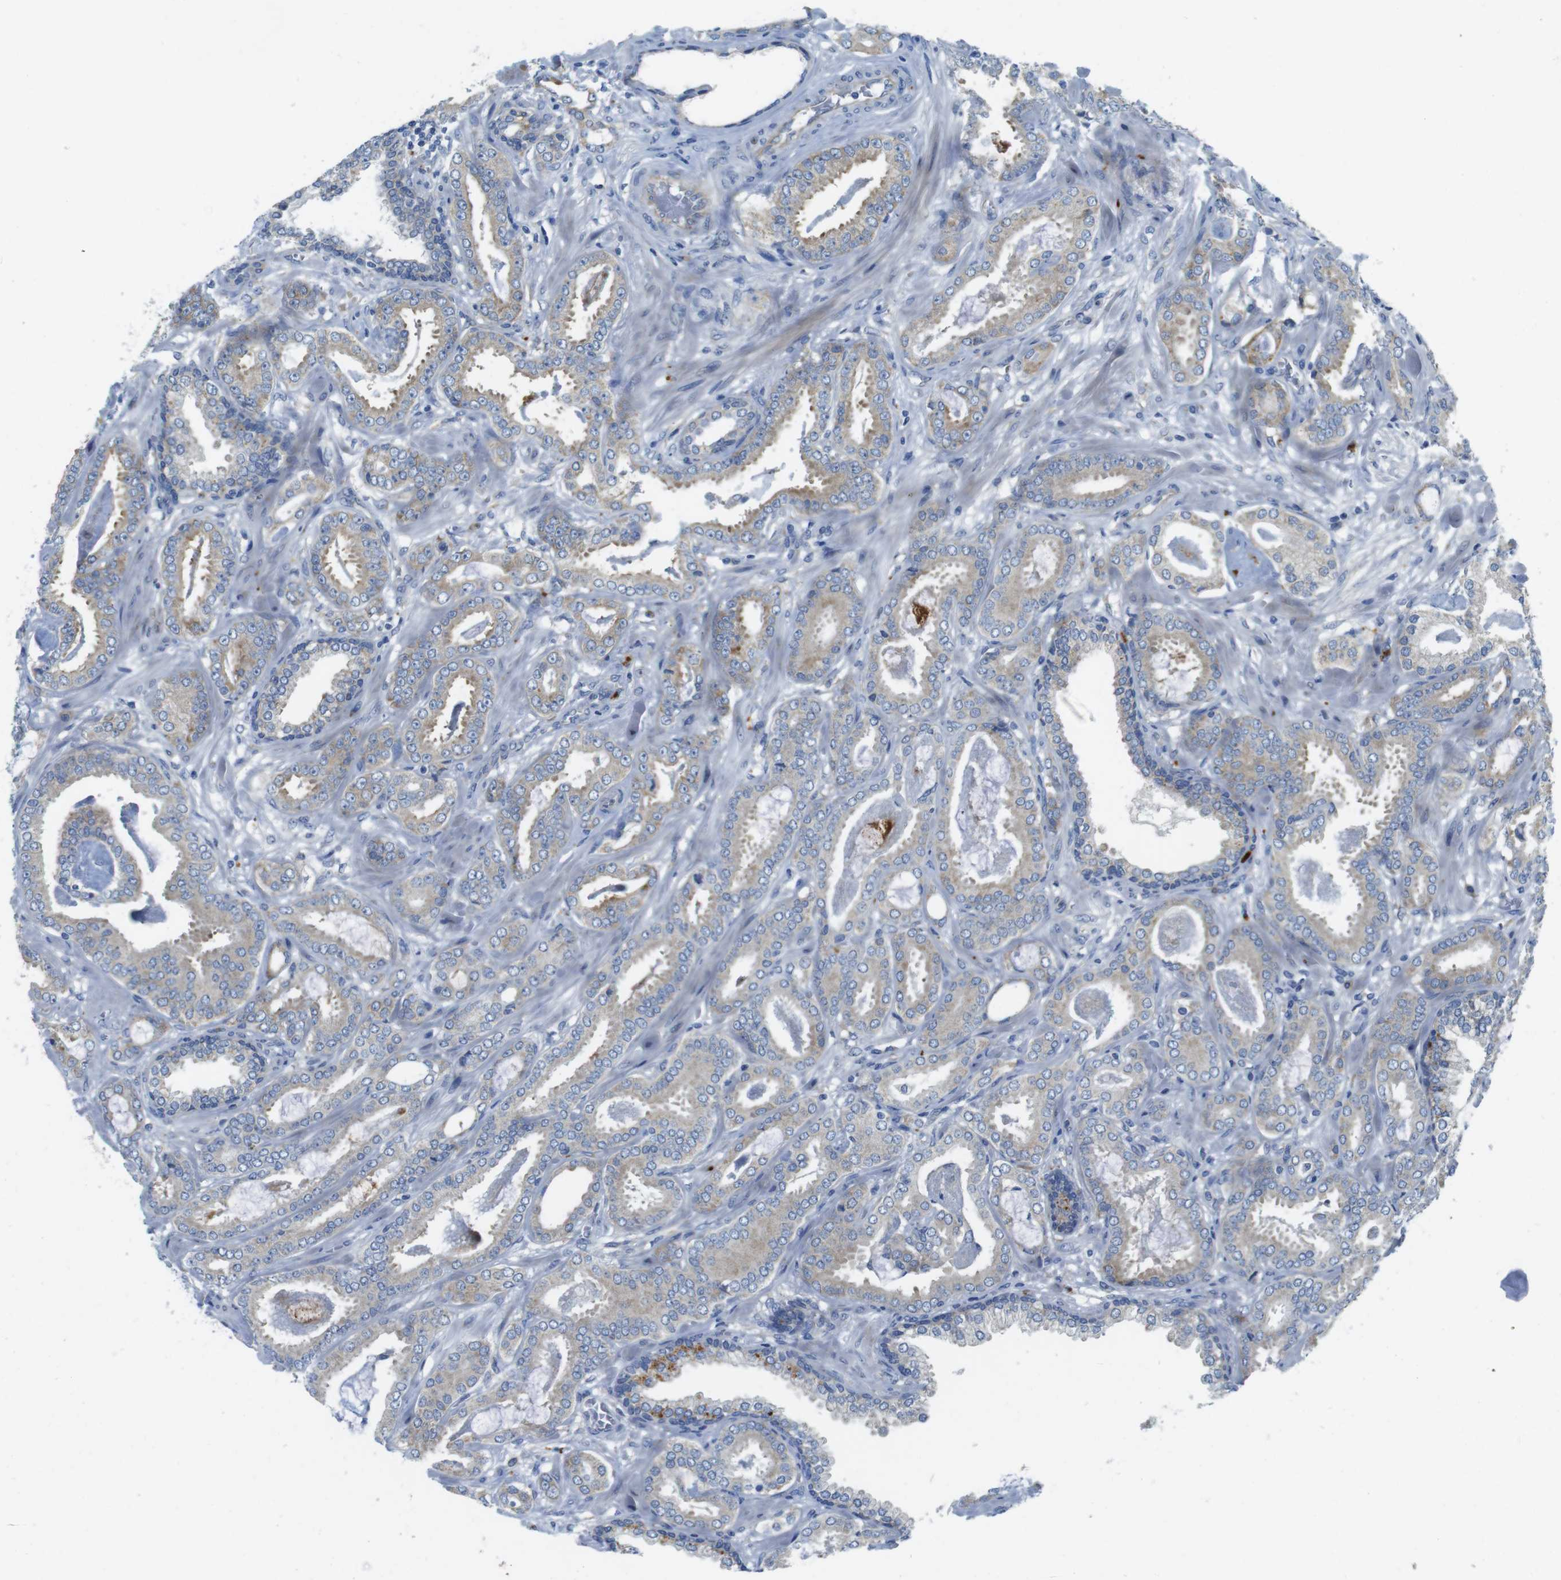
{"staining": {"intensity": "weak", "quantity": ">75%", "location": "cytoplasmic/membranous"}, "tissue": "prostate cancer", "cell_type": "Tumor cells", "image_type": "cancer", "snomed": [{"axis": "morphology", "description": "Adenocarcinoma, Low grade"}, {"axis": "topography", "description": "Prostate"}], "caption": "A brown stain highlights weak cytoplasmic/membranous staining of a protein in human prostate cancer (low-grade adenocarcinoma) tumor cells. Using DAB (brown) and hematoxylin (blue) stains, captured at high magnification using brightfield microscopy.", "gene": "TMEM234", "patient": {"sex": "male", "age": 53}}